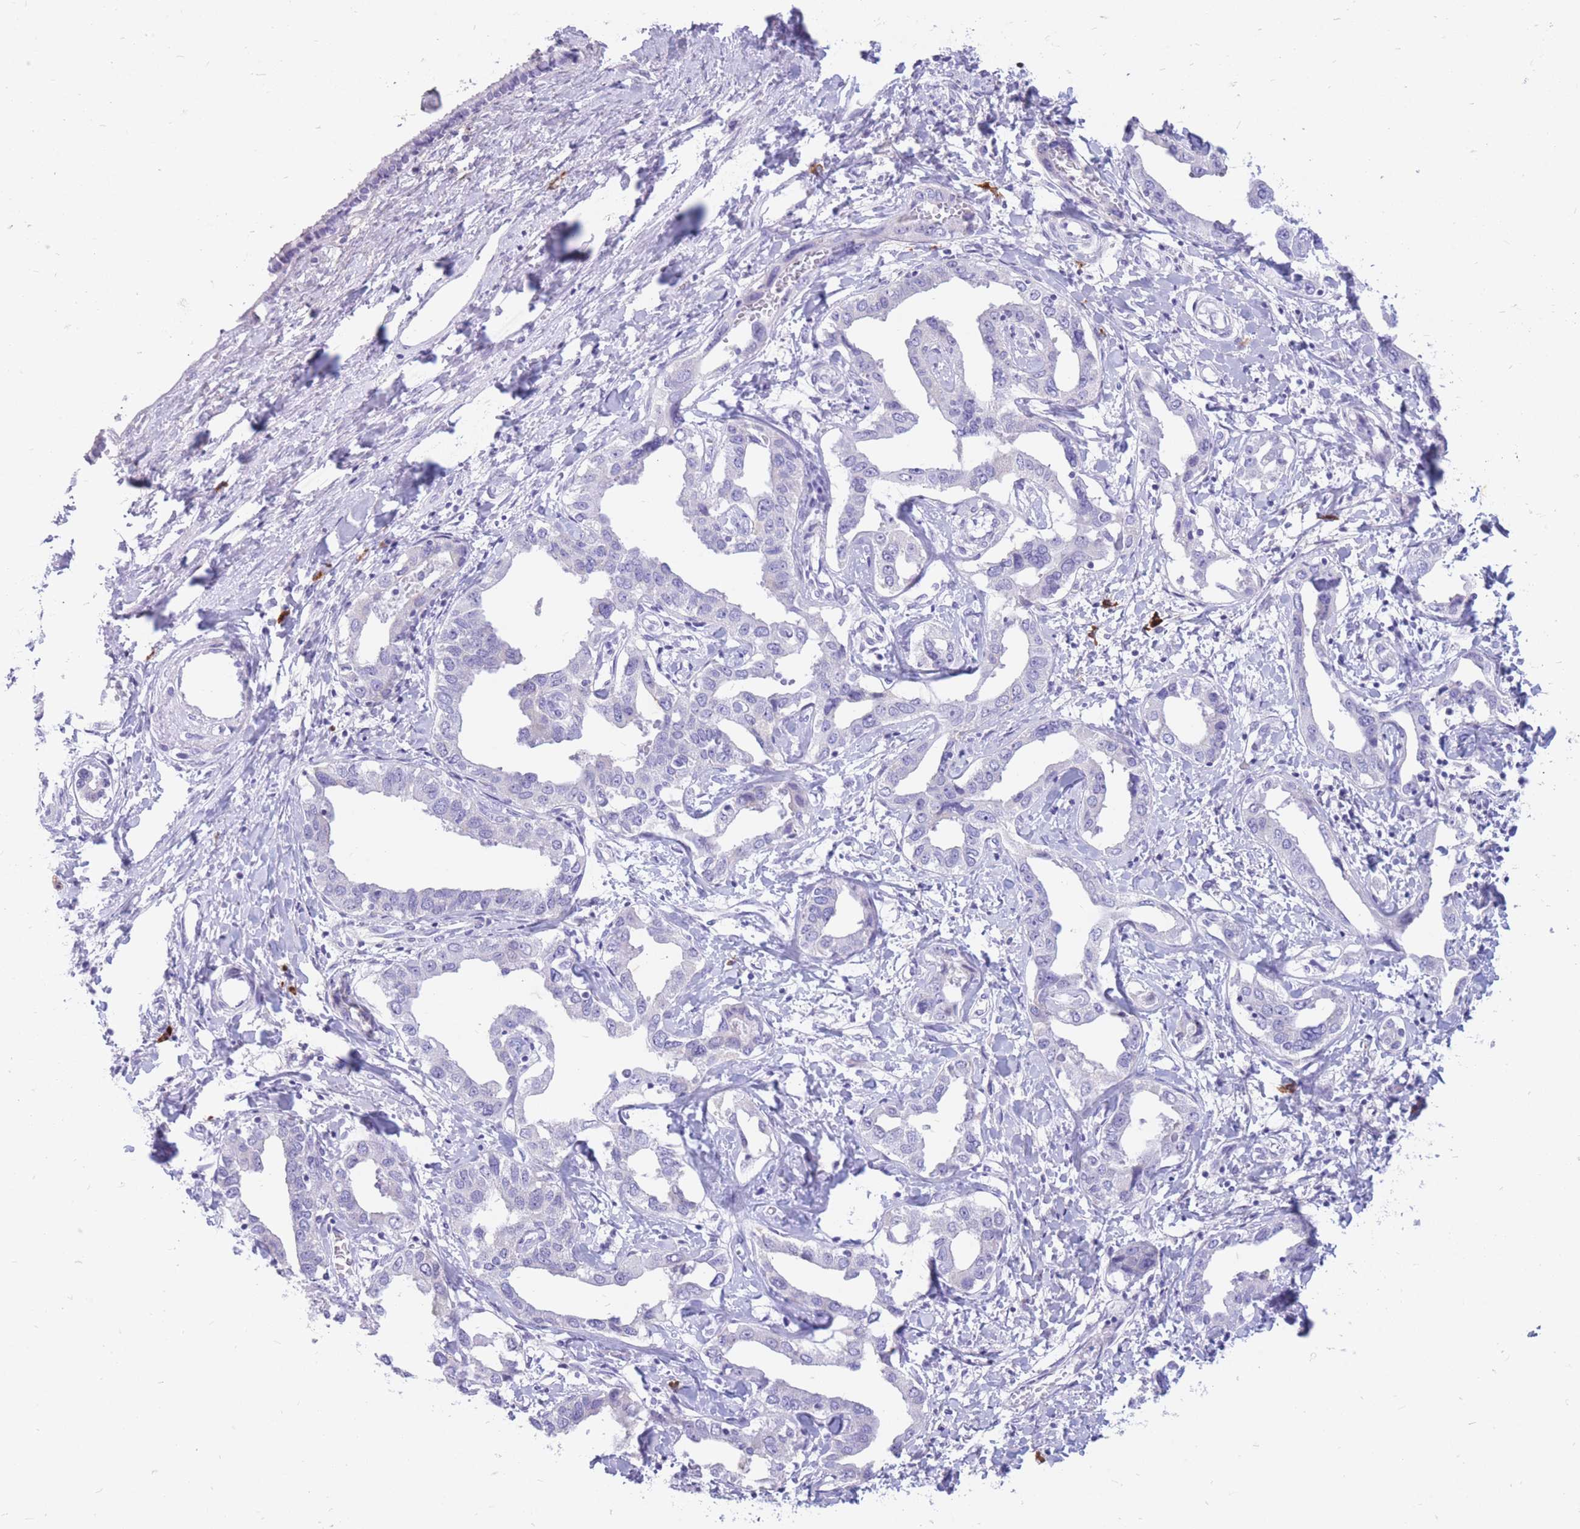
{"staining": {"intensity": "negative", "quantity": "none", "location": "none"}, "tissue": "liver cancer", "cell_type": "Tumor cells", "image_type": "cancer", "snomed": [{"axis": "morphology", "description": "Cholangiocarcinoma"}, {"axis": "topography", "description": "Liver"}], "caption": "This is a histopathology image of IHC staining of liver cholangiocarcinoma, which shows no positivity in tumor cells.", "gene": "ZFP37", "patient": {"sex": "male", "age": 59}}